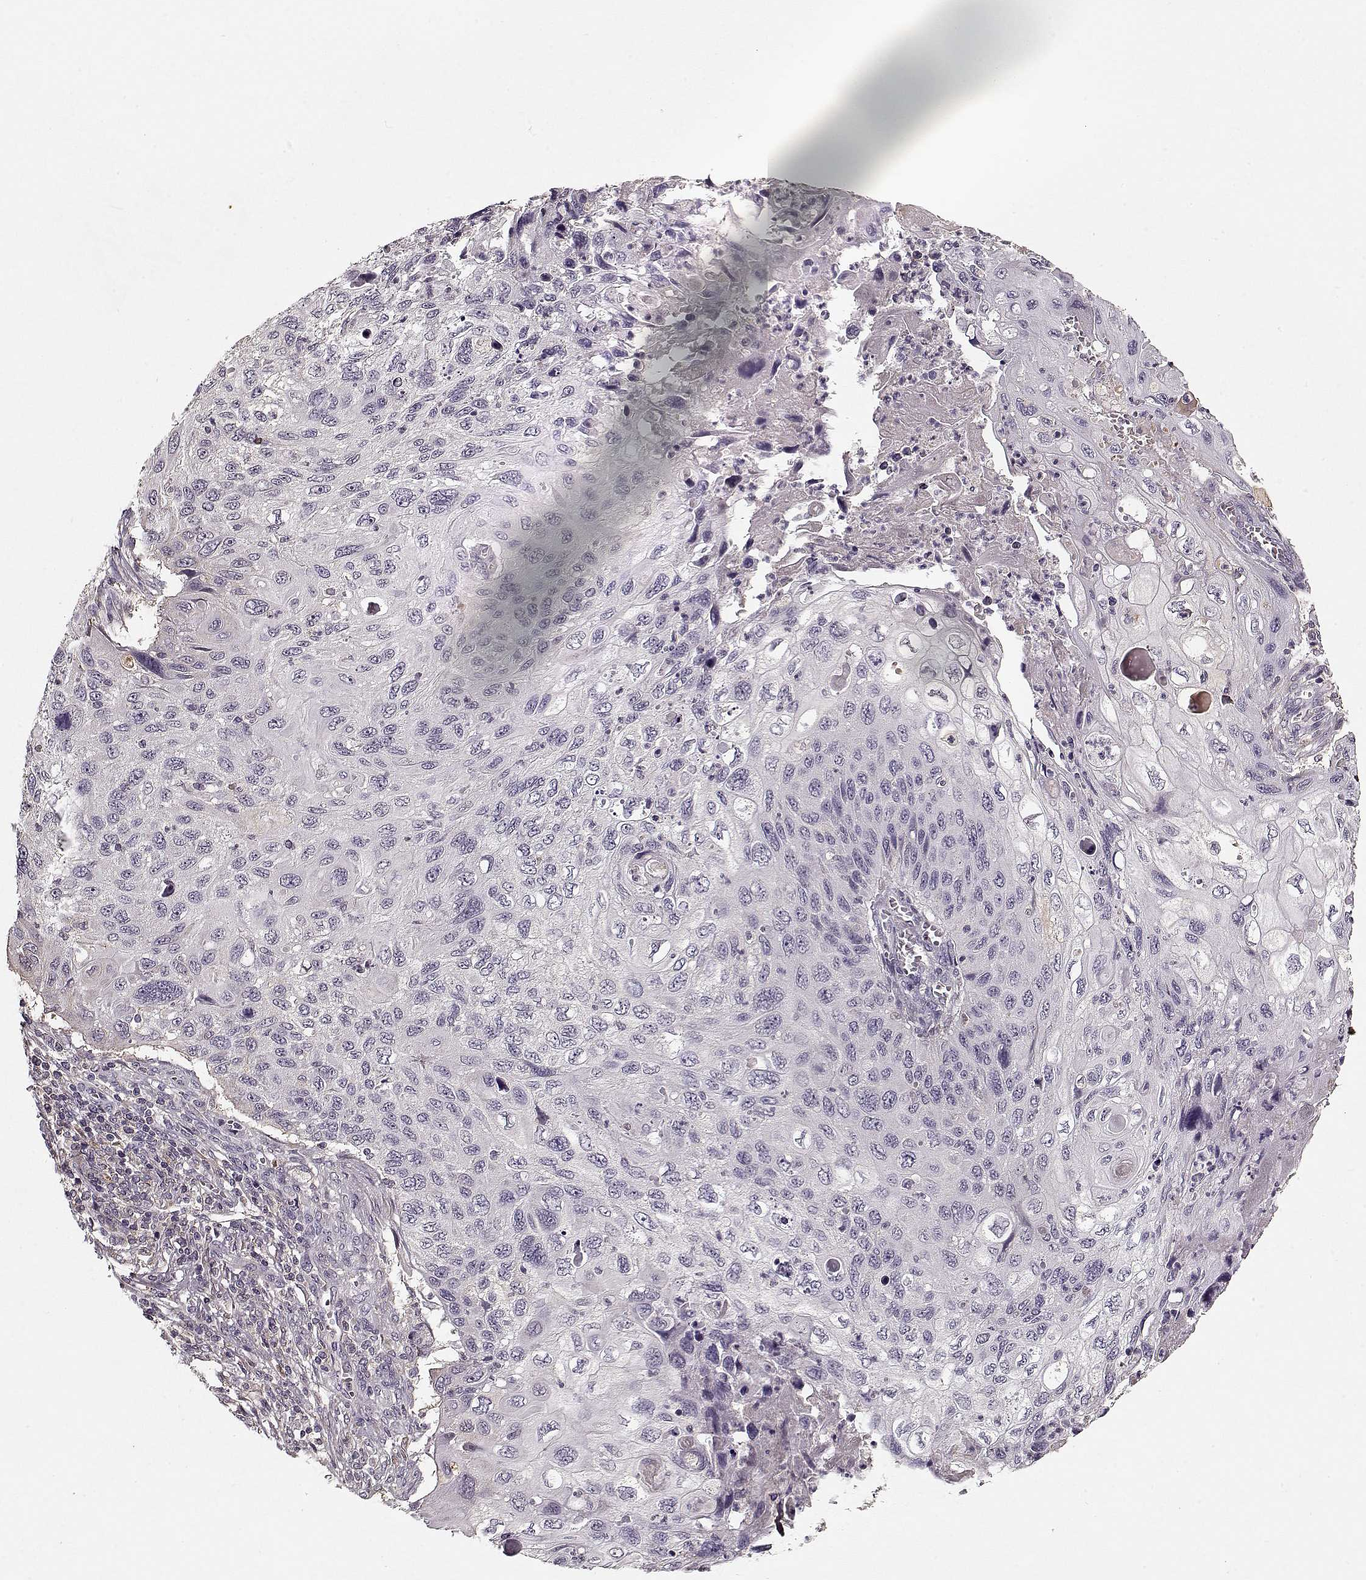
{"staining": {"intensity": "negative", "quantity": "none", "location": "none"}, "tissue": "cervical cancer", "cell_type": "Tumor cells", "image_type": "cancer", "snomed": [{"axis": "morphology", "description": "Squamous cell carcinoma, NOS"}, {"axis": "topography", "description": "Cervix"}], "caption": "Tumor cells show no significant positivity in cervical cancer. (Brightfield microscopy of DAB (3,3'-diaminobenzidine) immunohistochemistry at high magnification).", "gene": "LUM", "patient": {"sex": "female", "age": 70}}